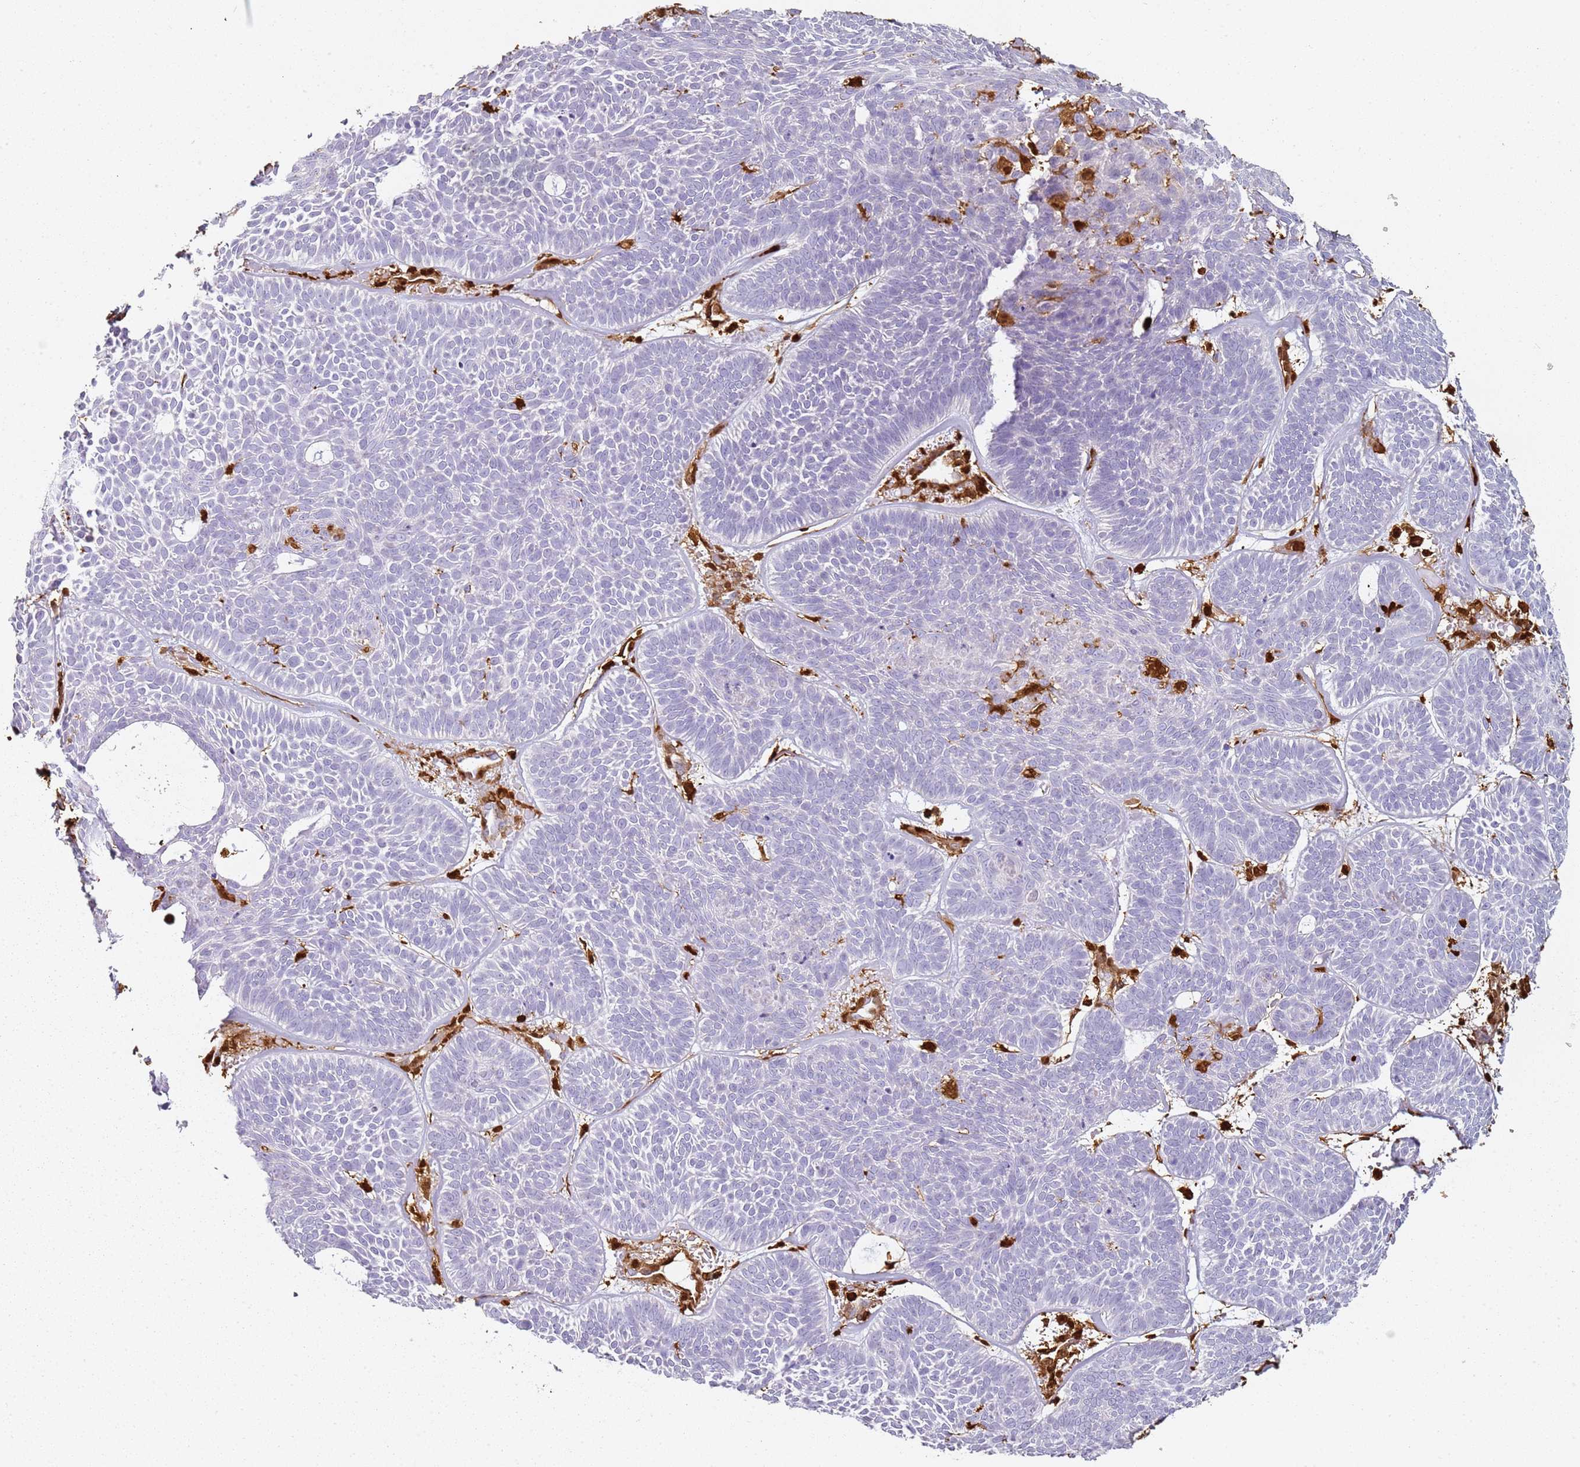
{"staining": {"intensity": "negative", "quantity": "none", "location": "none"}, "tissue": "skin cancer", "cell_type": "Tumor cells", "image_type": "cancer", "snomed": [{"axis": "morphology", "description": "Basal cell carcinoma"}, {"axis": "topography", "description": "Skin"}], "caption": "Tumor cells show no significant protein staining in basal cell carcinoma (skin). (Stains: DAB (3,3'-diaminobenzidine) IHC with hematoxylin counter stain, Microscopy: brightfield microscopy at high magnification).", "gene": "S100A4", "patient": {"sex": "male", "age": 85}}